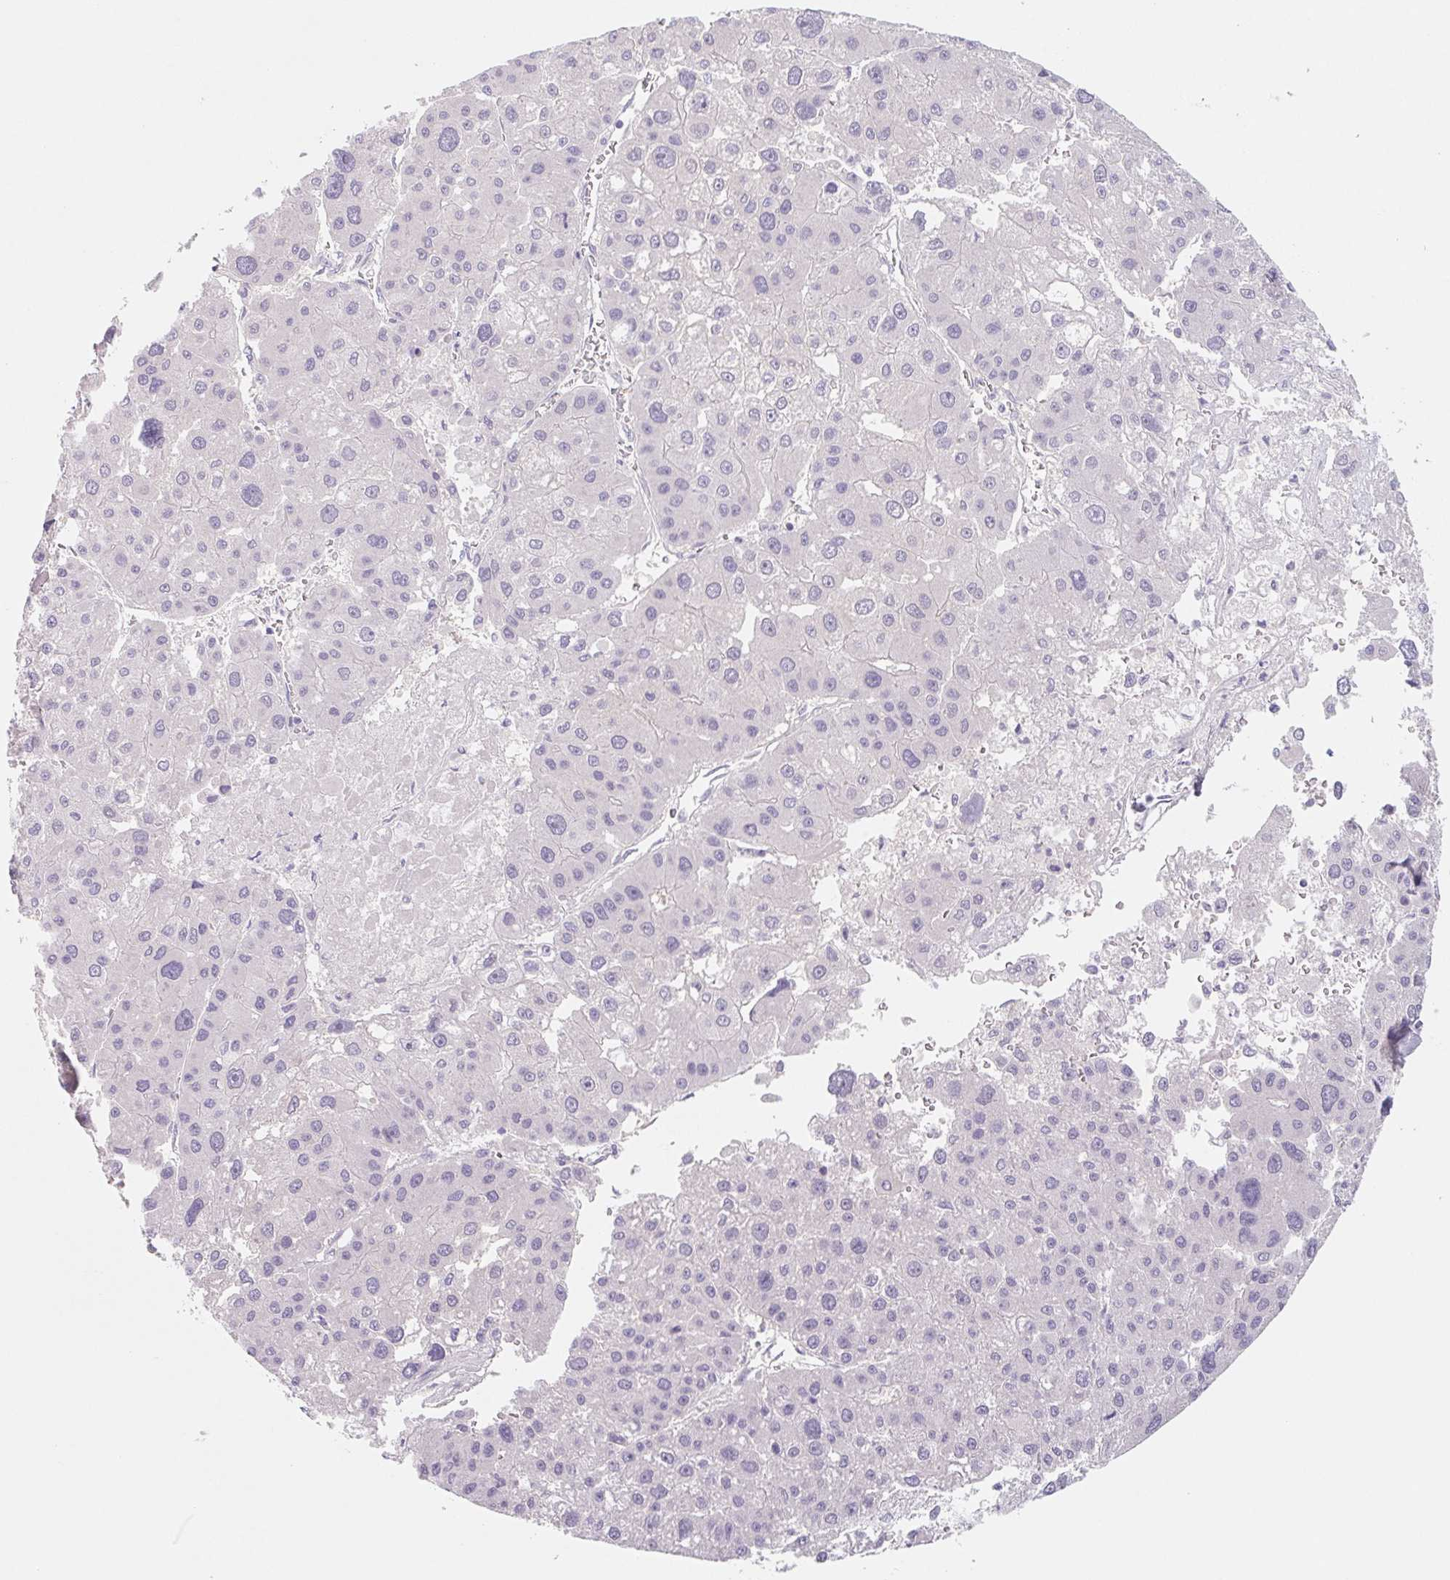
{"staining": {"intensity": "negative", "quantity": "none", "location": "none"}, "tissue": "liver cancer", "cell_type": "Tumor cells", "image_type": "cancer", "snomed": [{"axis": "morphology", "description": "Carcinoma, Hepatocellular, NOS"}, {"axis": "topography", "description": "Liver"}], "caption": "This is a micrograph of immunohistochemistry (IHC) staining of liver cancer, which shows no expression in tumor cells.", "gene": "CTNND2", "patient": {"sex": "male", "age": 73}}